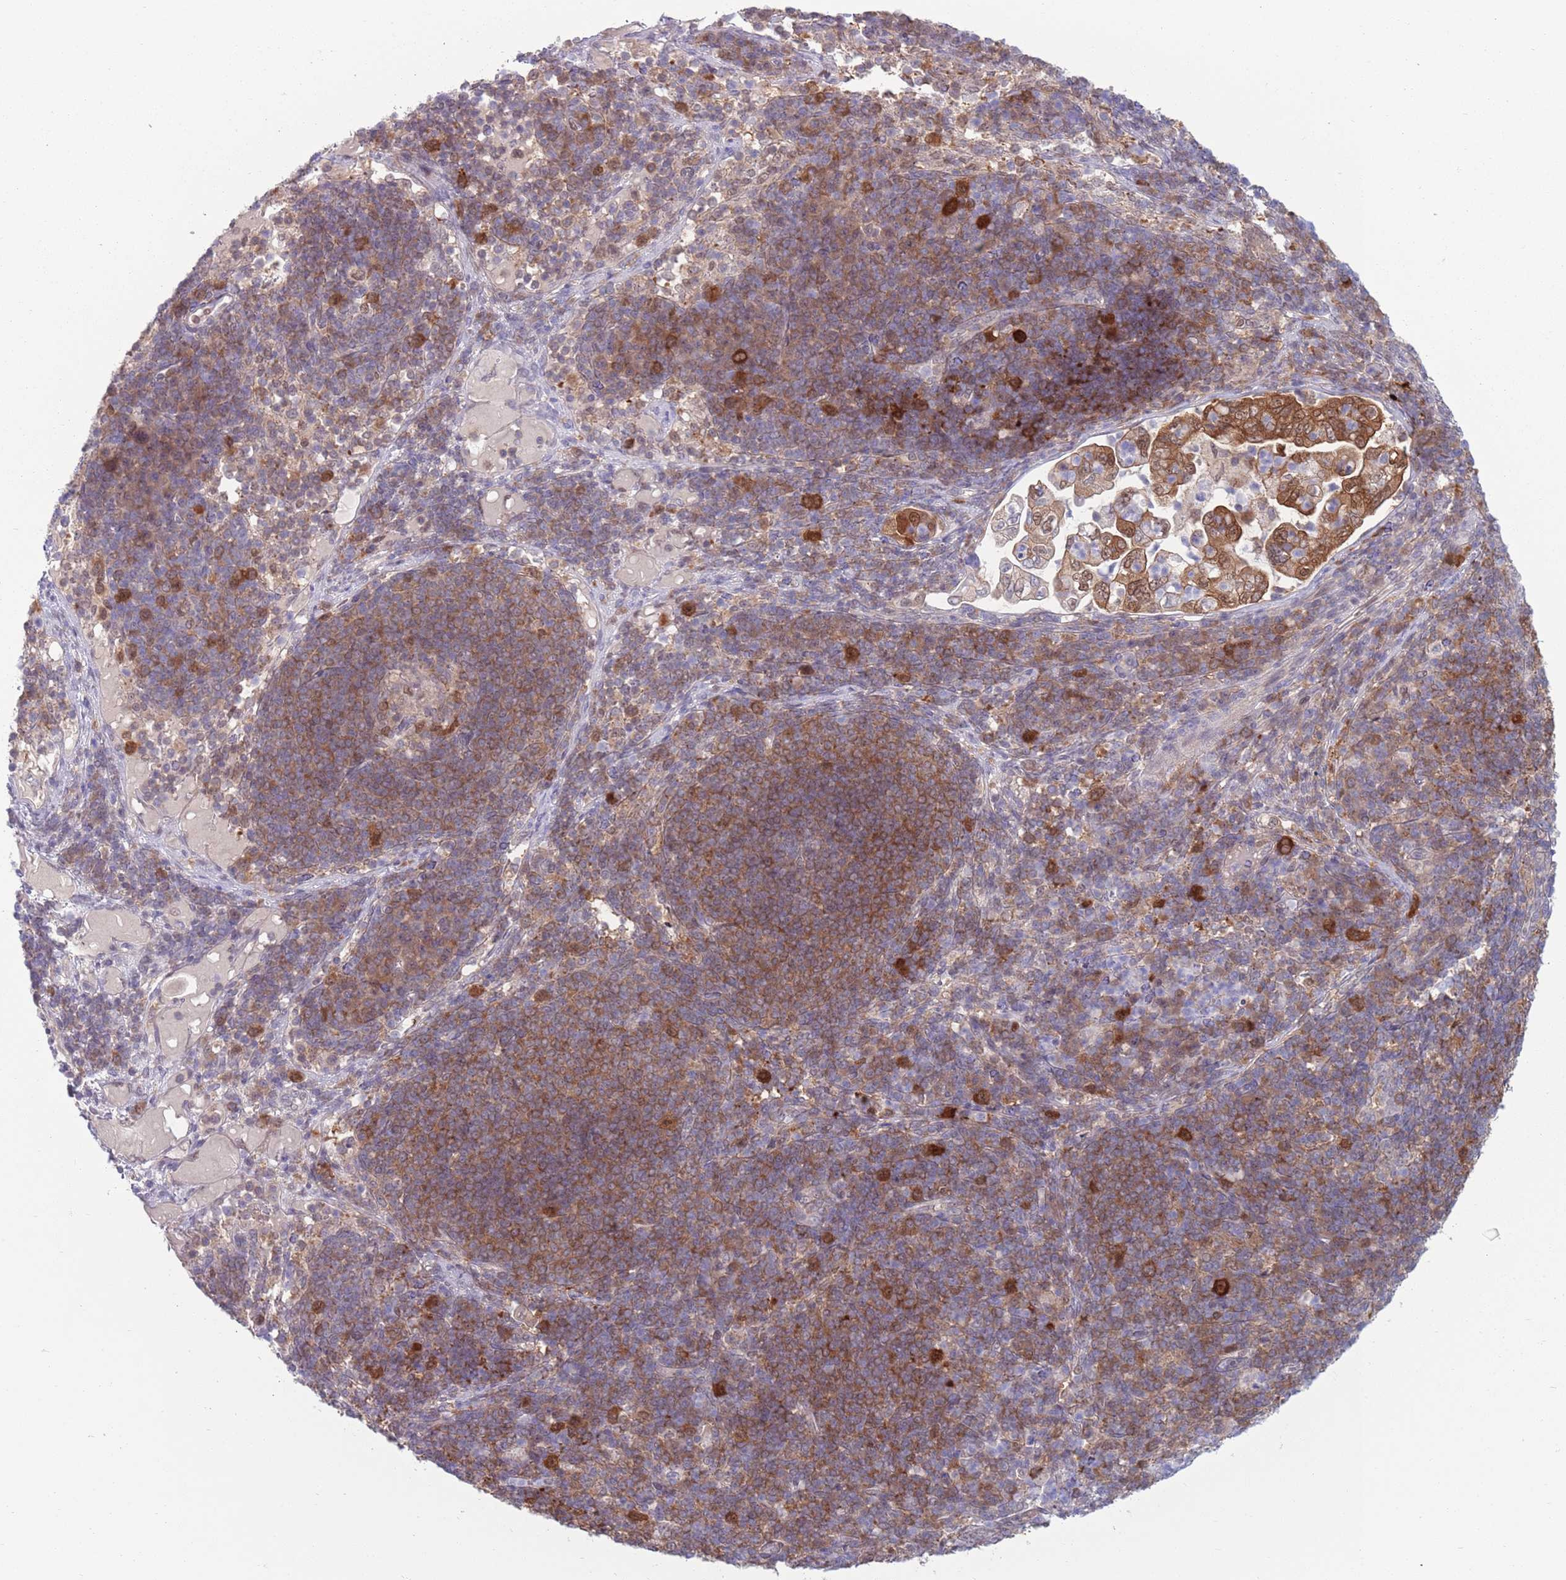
{"staining": {"intensity": "strong", "quantity": ">75%", "location": "cytoplasmic/membranous,nuclear"}, "tissue": "pancreatic cancer", "cell_type": "Tumor cells", "image_type": "cancer", "snomed": [{"axis": "morphology", "description": "Normal tissue, NOS"}, {"axis": "morphology", "description": "Adenocarcinoma, NOS"}, {"axis": "topography", "description": "Lymph node"}, {"axis": "topography", "description": "Pancreas"}], "caption": "Pancreatic cancer (adenocarcinoma) stained for a protein displays strong cytoplasmic/membranous and nuclear positivity in tumor cells.", "gene": "CLNS1A", "patient": {"sex": "female", "age": 67}}